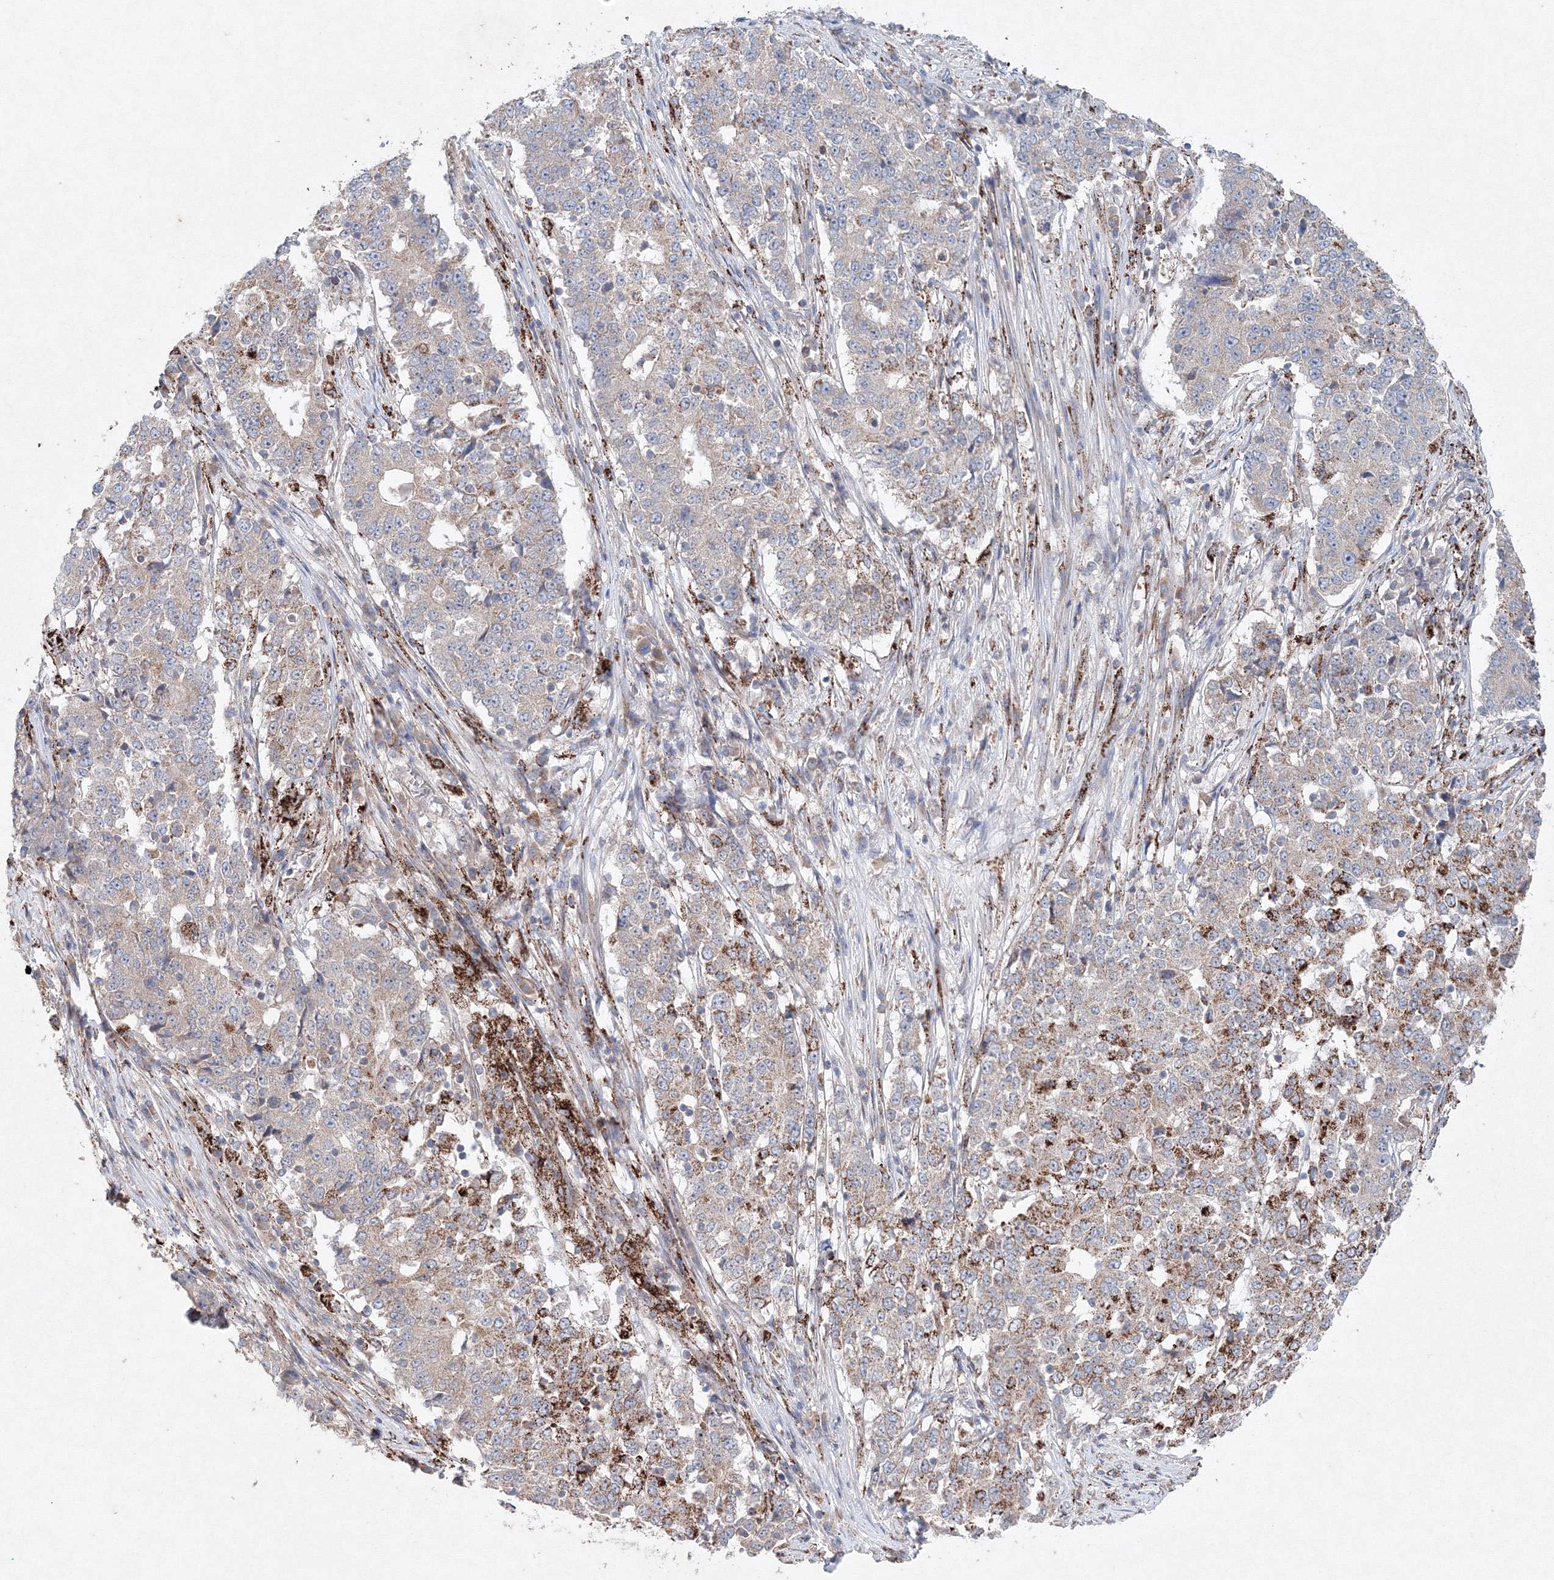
{"staining": {"intensity": "moderate", "quantity": "<25%", "location": "cytoplasmic/membranous"}, "tissue": "stomach cancer", "cell_type": "Tumor cells", "image_type": "cancer", "snomed": [{"axis": "morphology", "description": "Adenocarcinoma, NOS"}, {"axis": "topography", "description": "Stomach"}], "caption": "The immunohistochemical stain labels moderate cytoplasmic/membranous staining in tumor cells of stomach adenocarcinoma tissue.", "gene": "WDR49", "patient": {"sex": "male", "age": 59}}